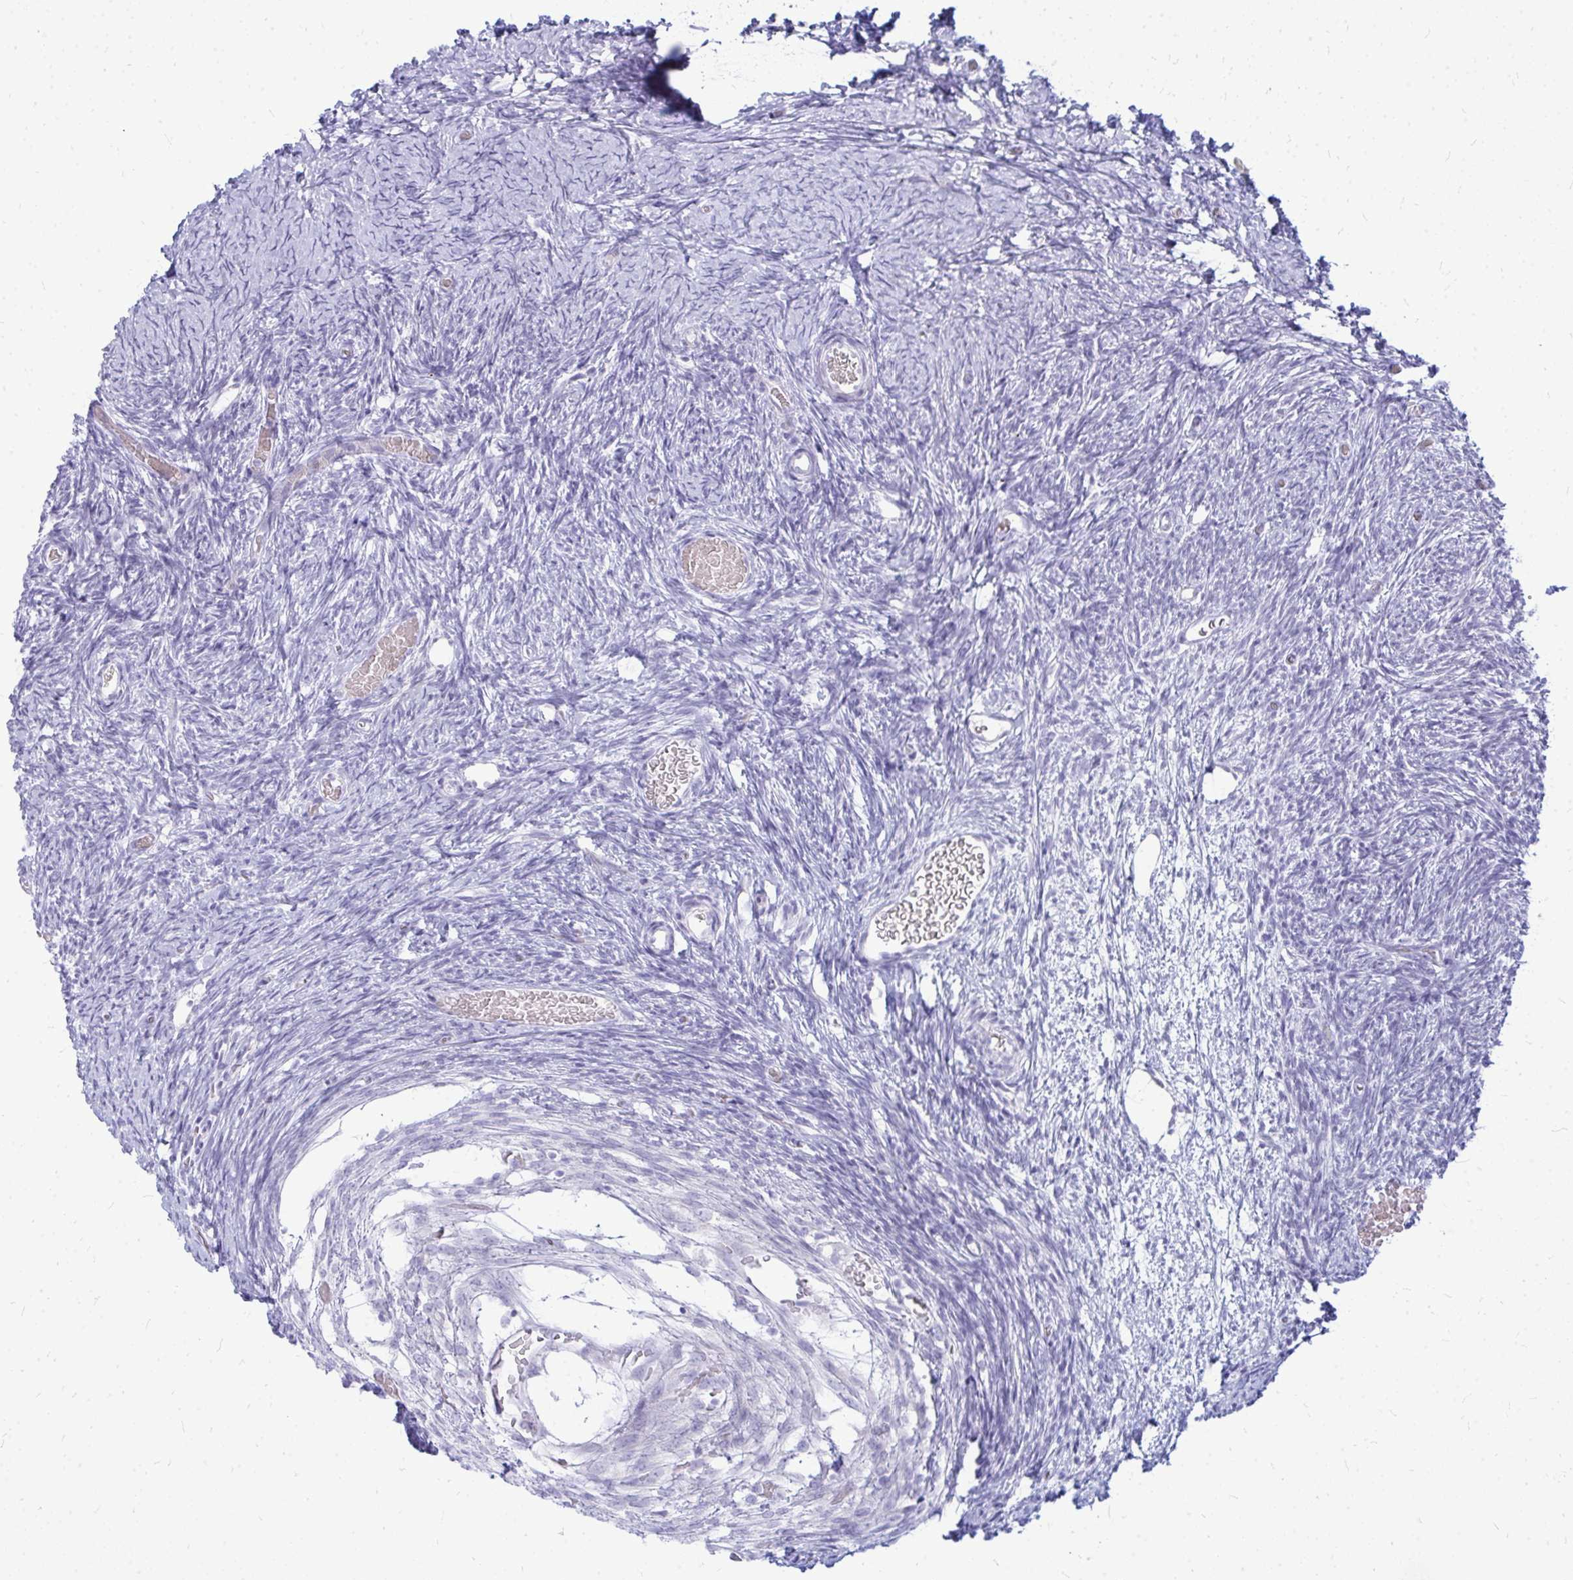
{"staining": {"intensity": "negative", "quantity": "none", "location": "none"}, "tissue": "ovary", "cell_type": "Ovarian stroma cells", "image_type": "normal", "snomed": [{"axis": "morphology", "description": "Normal tissue, NOS"}, {"axis": "topography", "description": "Ovary"}], "caption": "Unremarkable ovary was stained to show a protein in brown. There is no significant staining in ovarian stroma cells. (DAB immunohistochemistry (IHC) visualized using brightfield microscopy, high magnification).", "gene": "TSPEAR", "patient": {"sex": "female", "age": 39}}